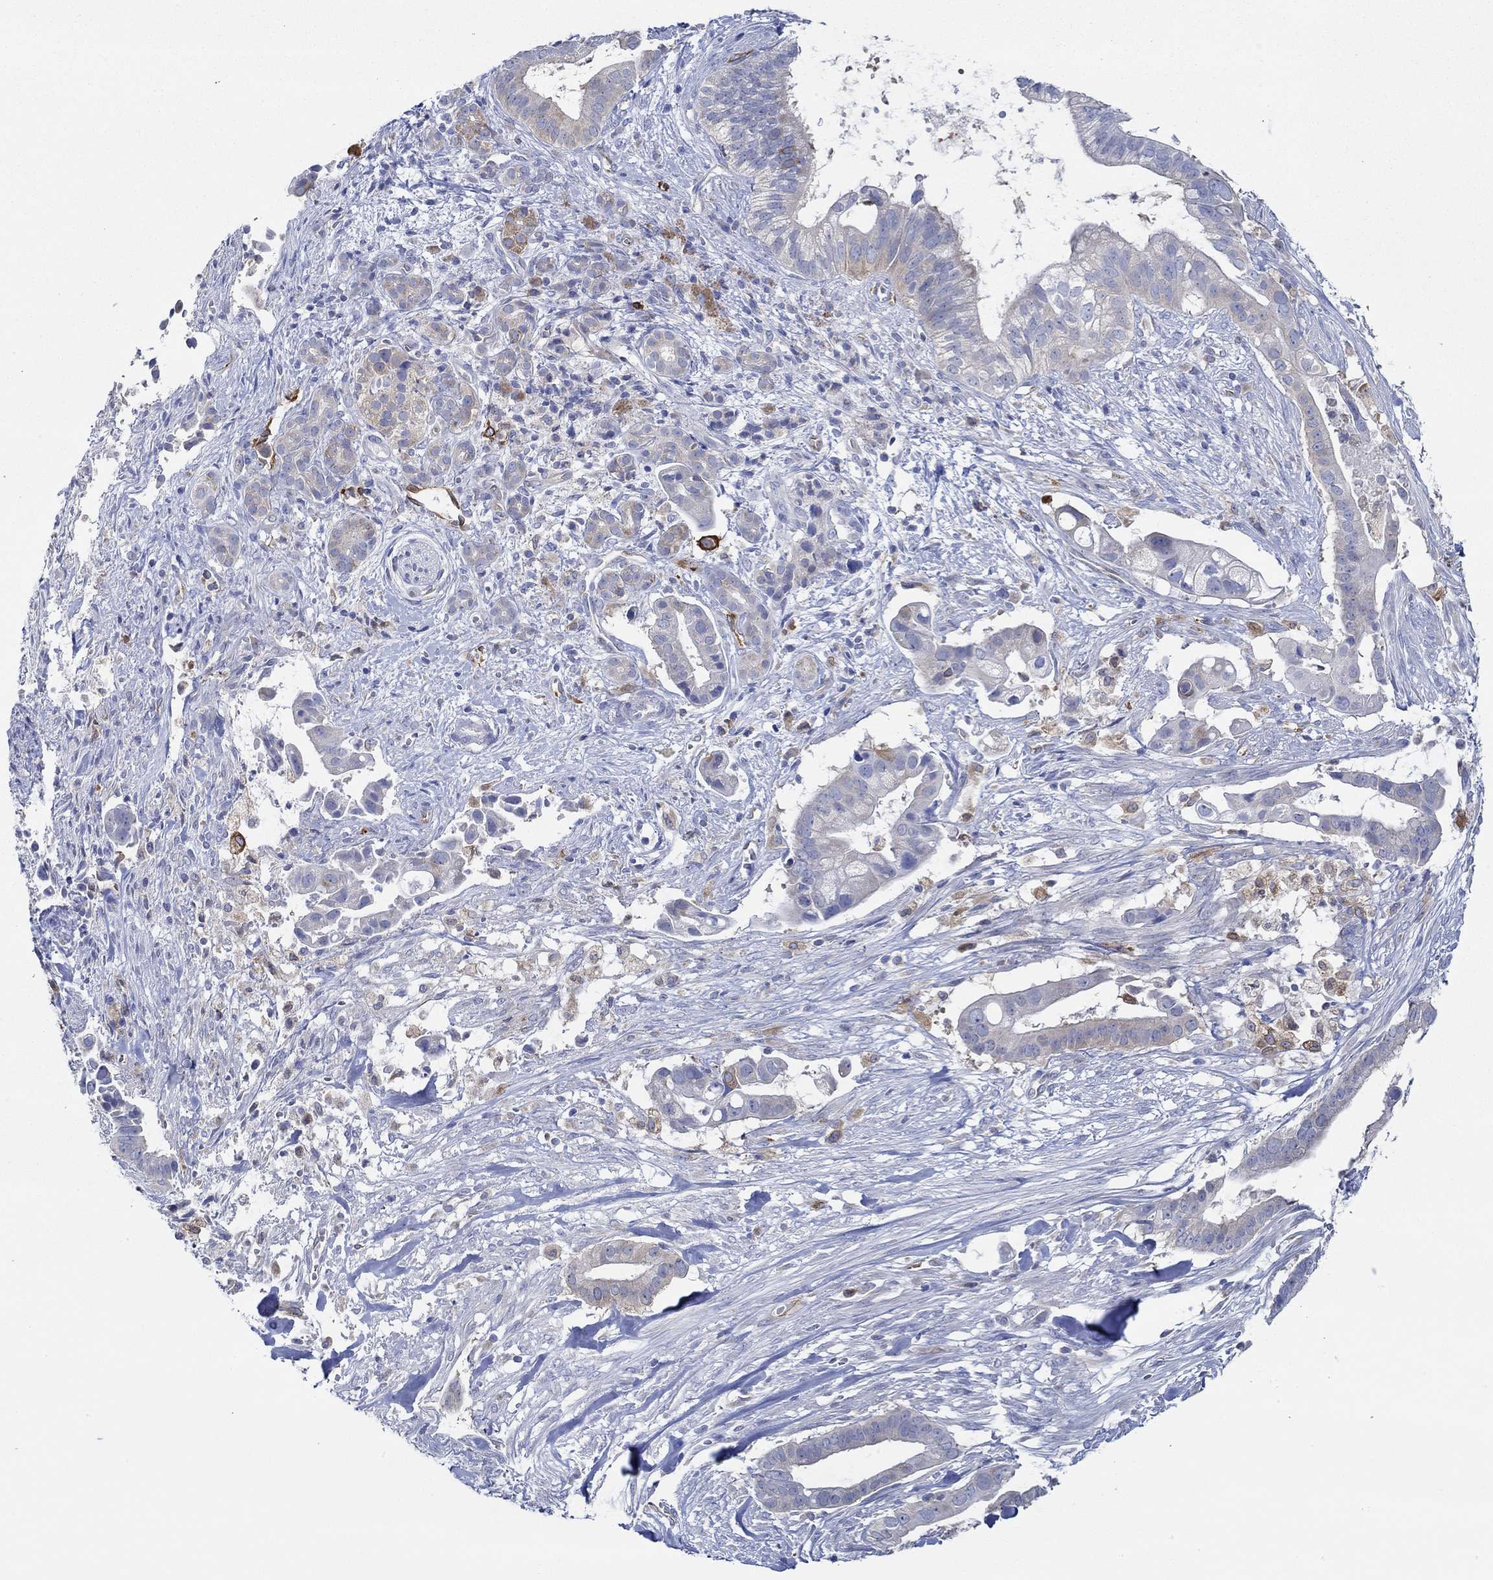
{"staining": {"intensity": "weak", "quantity": "<25%", "location": "cytoplasmic/membranous"}, "tissue": "pancreatic cancer", "cell_type": "Tumor cells", "image_type": "cancer", "snomed": [{"axis": "morphology", "description": "Adenocarcinoma, NOS"}, {"axis": "topography", "description": "Pancreas"}], "caption": "Immunohistochemistry micrograph of neoplastic tissue: human pancreatic cancer (adenocarcinoma) stained with DAB reveals no significant protein expression in tumor cells.", "gene": "SLC27A3", "patient": {"sex": "male", "age": 61}}